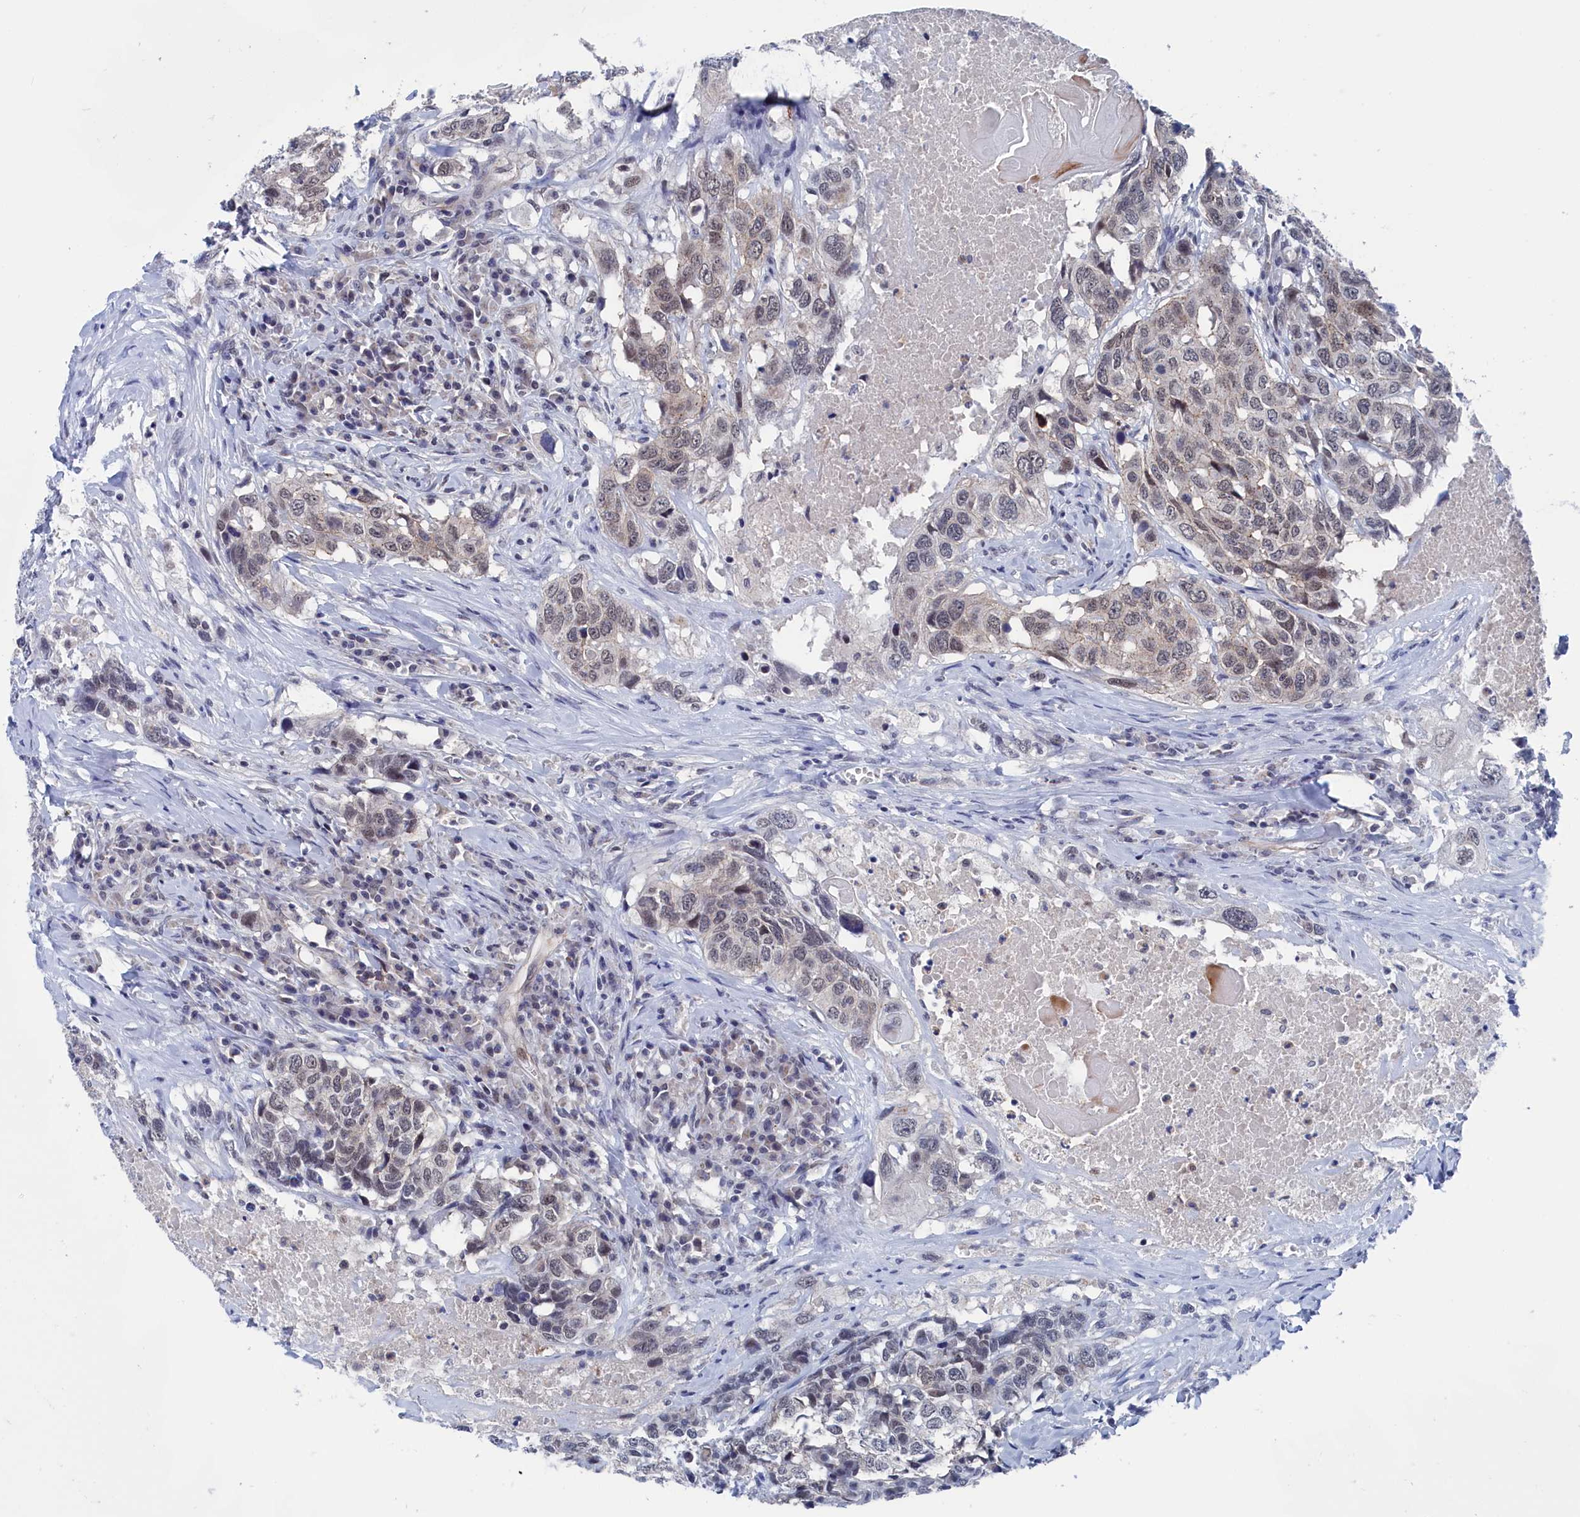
{"staining": {"intensity": "negative", "quantity": "none", "location": "none"}, "tissue": "head and neck cancer", "cell_type": "Tumor cells", "image_type": "cancer", "snomed": [{"axis": "morphology", "description": "Squamous cell carcinoma, NOS"}, {"axis": "topography", "description": "Head-Neck"}], "caption": "Tumor cells are negative for protein expression in human head and neck cancer (squamous cell carcinoma). (Immunohistochemistry, brightfield microscopy, high magnification).", "gene": "MARCHF3", "patient": {"sex": "male", "age": 66}}